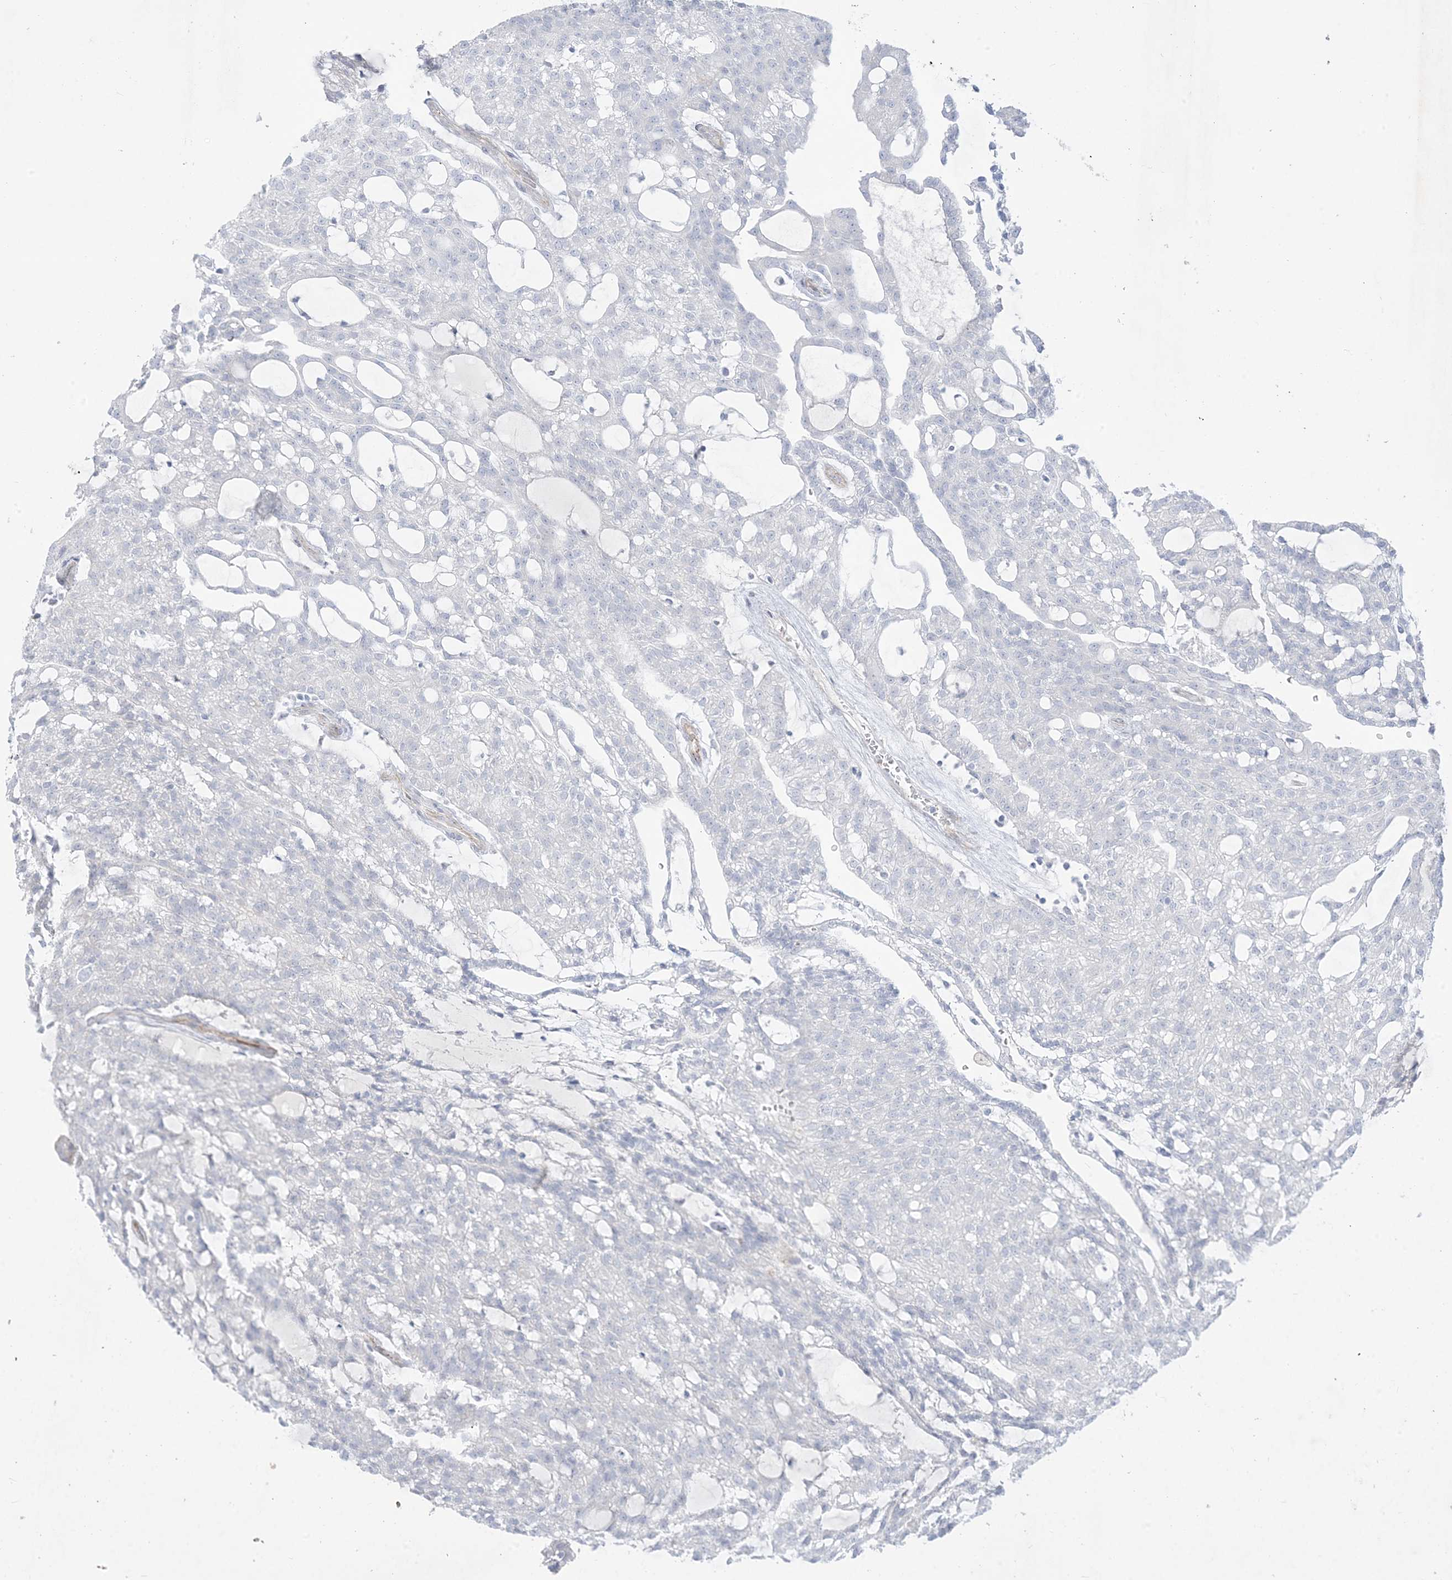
{"staining": {"intensity": "negative", "quantity": "none", "location": "none"}, "tissue": "renal cancer", "cell_type": "Tumor cells", "image_type": "cancer", "snomed": [{"axis": "morphology", "description": "Adenocarcinoma, NOS"}, {"axis": "topography", "description": "Kidney"}], "caption": "An IHC micrograph of renal adenocarcinoma is shown. There is no staining in tumor cells of renal adenocarcinoma.", "gene": "B3GNT7", "patient": {"sex": "male", "age": 63}}